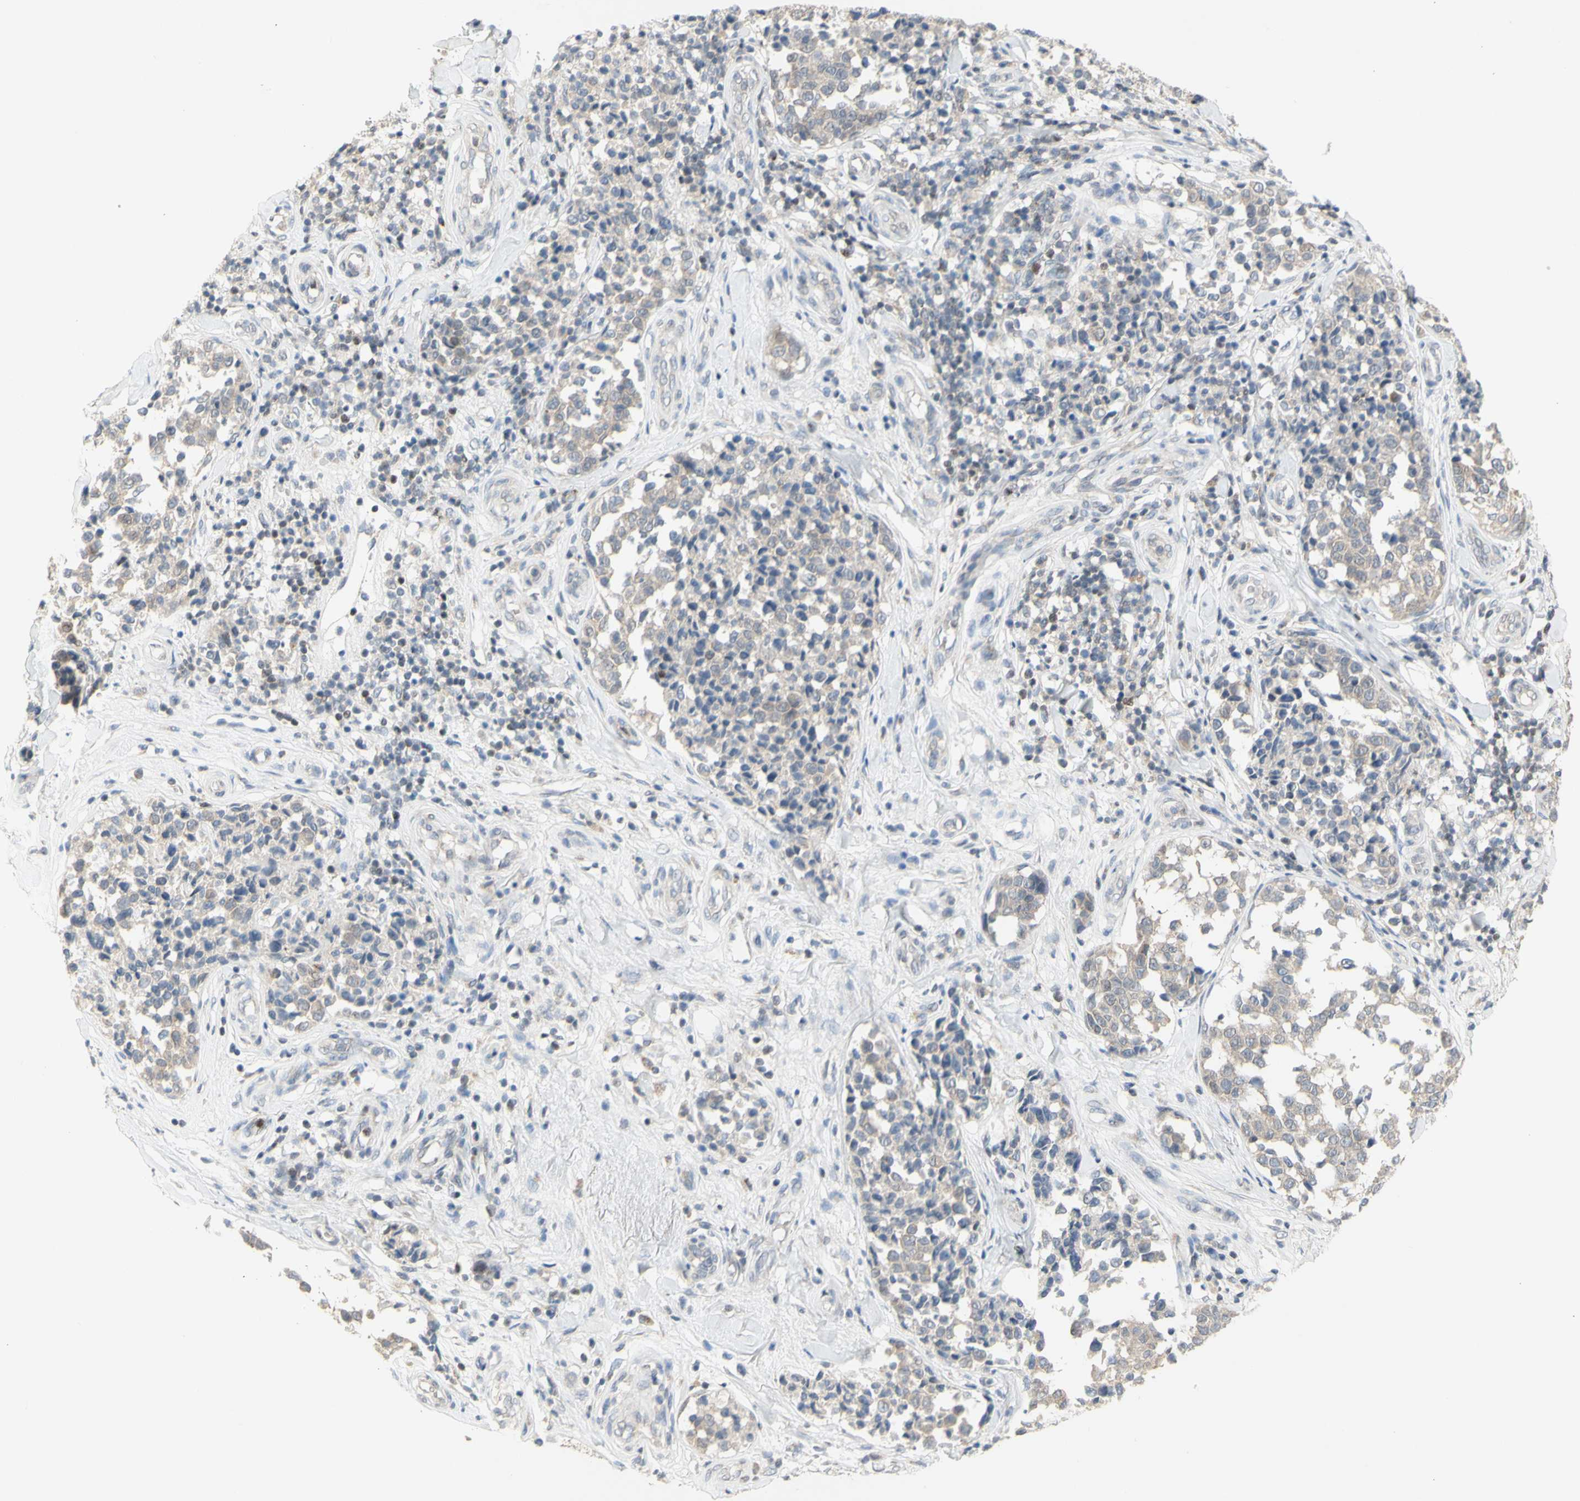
{"staining": {"intensity": "weak", "quantity": ">75%", "location": "cytoplasmic/membranous"}, "tissue": "melanoma", "cell_type": "Tumor cells", "image_type": "cancer", "snomed": [{"axis": "morphology", "description": "Malignant melanoma, NOS"}, {"axis": "topography", "description": "Skin"}], "caption": "The histopathology image shows a brown stain indicating the presence of a protein in the cytoplasmic/membranous of tumor cells in malignant melanoma.", "gene": "NLRP1", "patient": {"sex": "female", "age": 64}}